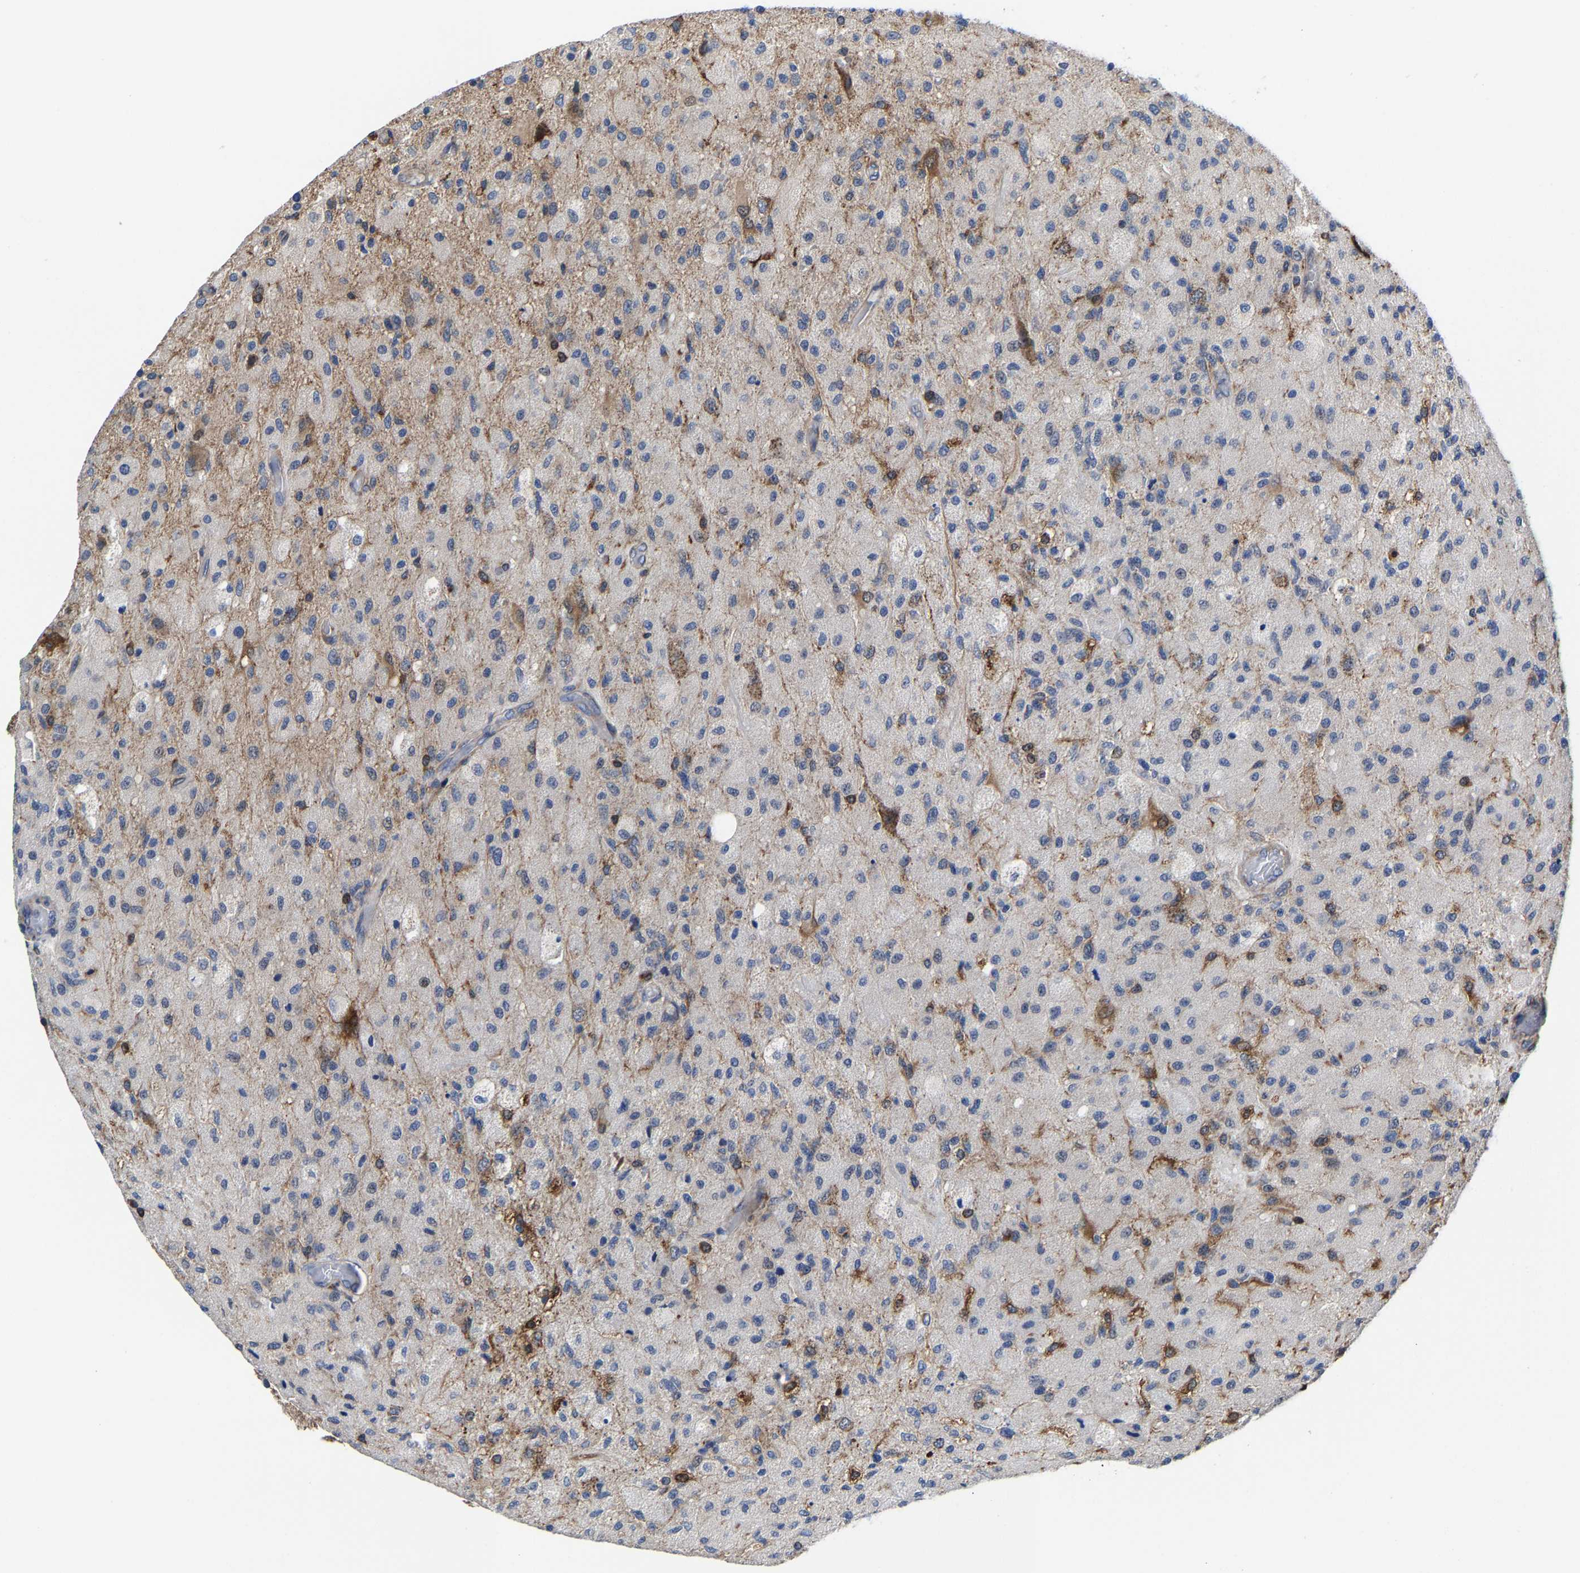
{"staining": {"intensity": "moderate", "quantity": "<25%", "location": "cytoplasmic/membranous"}, "tissue": "glioma", "cell_type": "Tumor cells", "image_type": "cancer", "snomed": [{"axis": "morphology", "description": "Normal tissue, NOS"}, {"axis": "morphology", "description": "Glioma, malignant, High grade"}, {"axis": "topography", "description": "Cerebral cortex"}], "caption": "Glioma stained with a protein marker demonstrates moderate staining in tumor cells.", "gene": "PFKFB3", "patient": {"sex": "male", "age": 77}}